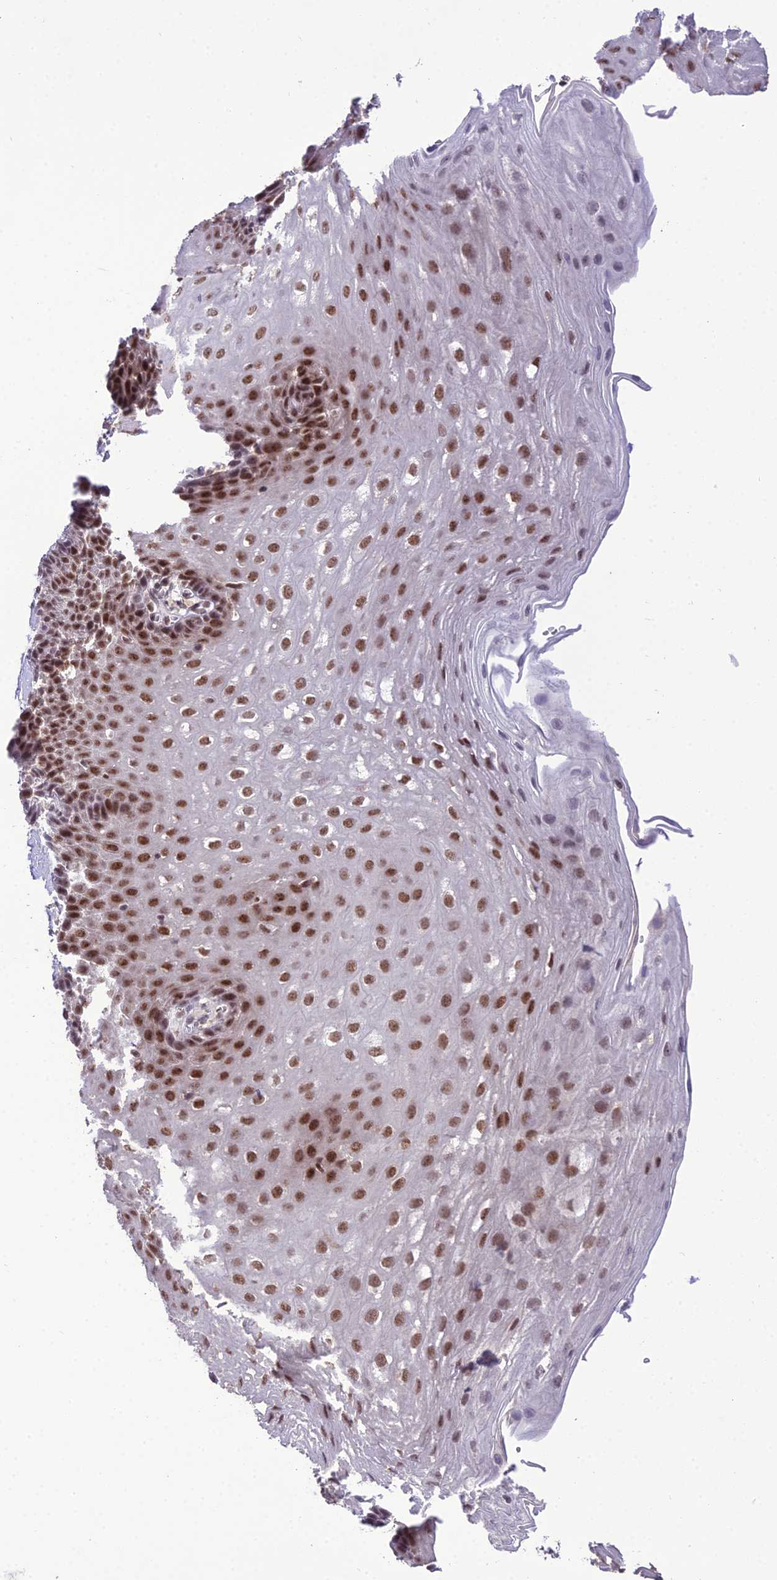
{"staining": {"intensity": "moderate", "quantity": ">75%", "location": "nuclear"}, "tissue": "esophagus", "cell_type": "Squamous epithelial cells", "image_type": "normal", "snomed": [{"axis": "morphology", "description": "Normal tissue, NOS"}, {"axis": "topography", "description": "Esophagus"}], "caption": "An IHC micrograph of normal tissue is shown. Protein staining in brown highlights moderate nuclear positivity in esophagus within squamous epithelial cells.", "gene": "SH3RF3", "patient": {"sex": "female", "age": 66}}